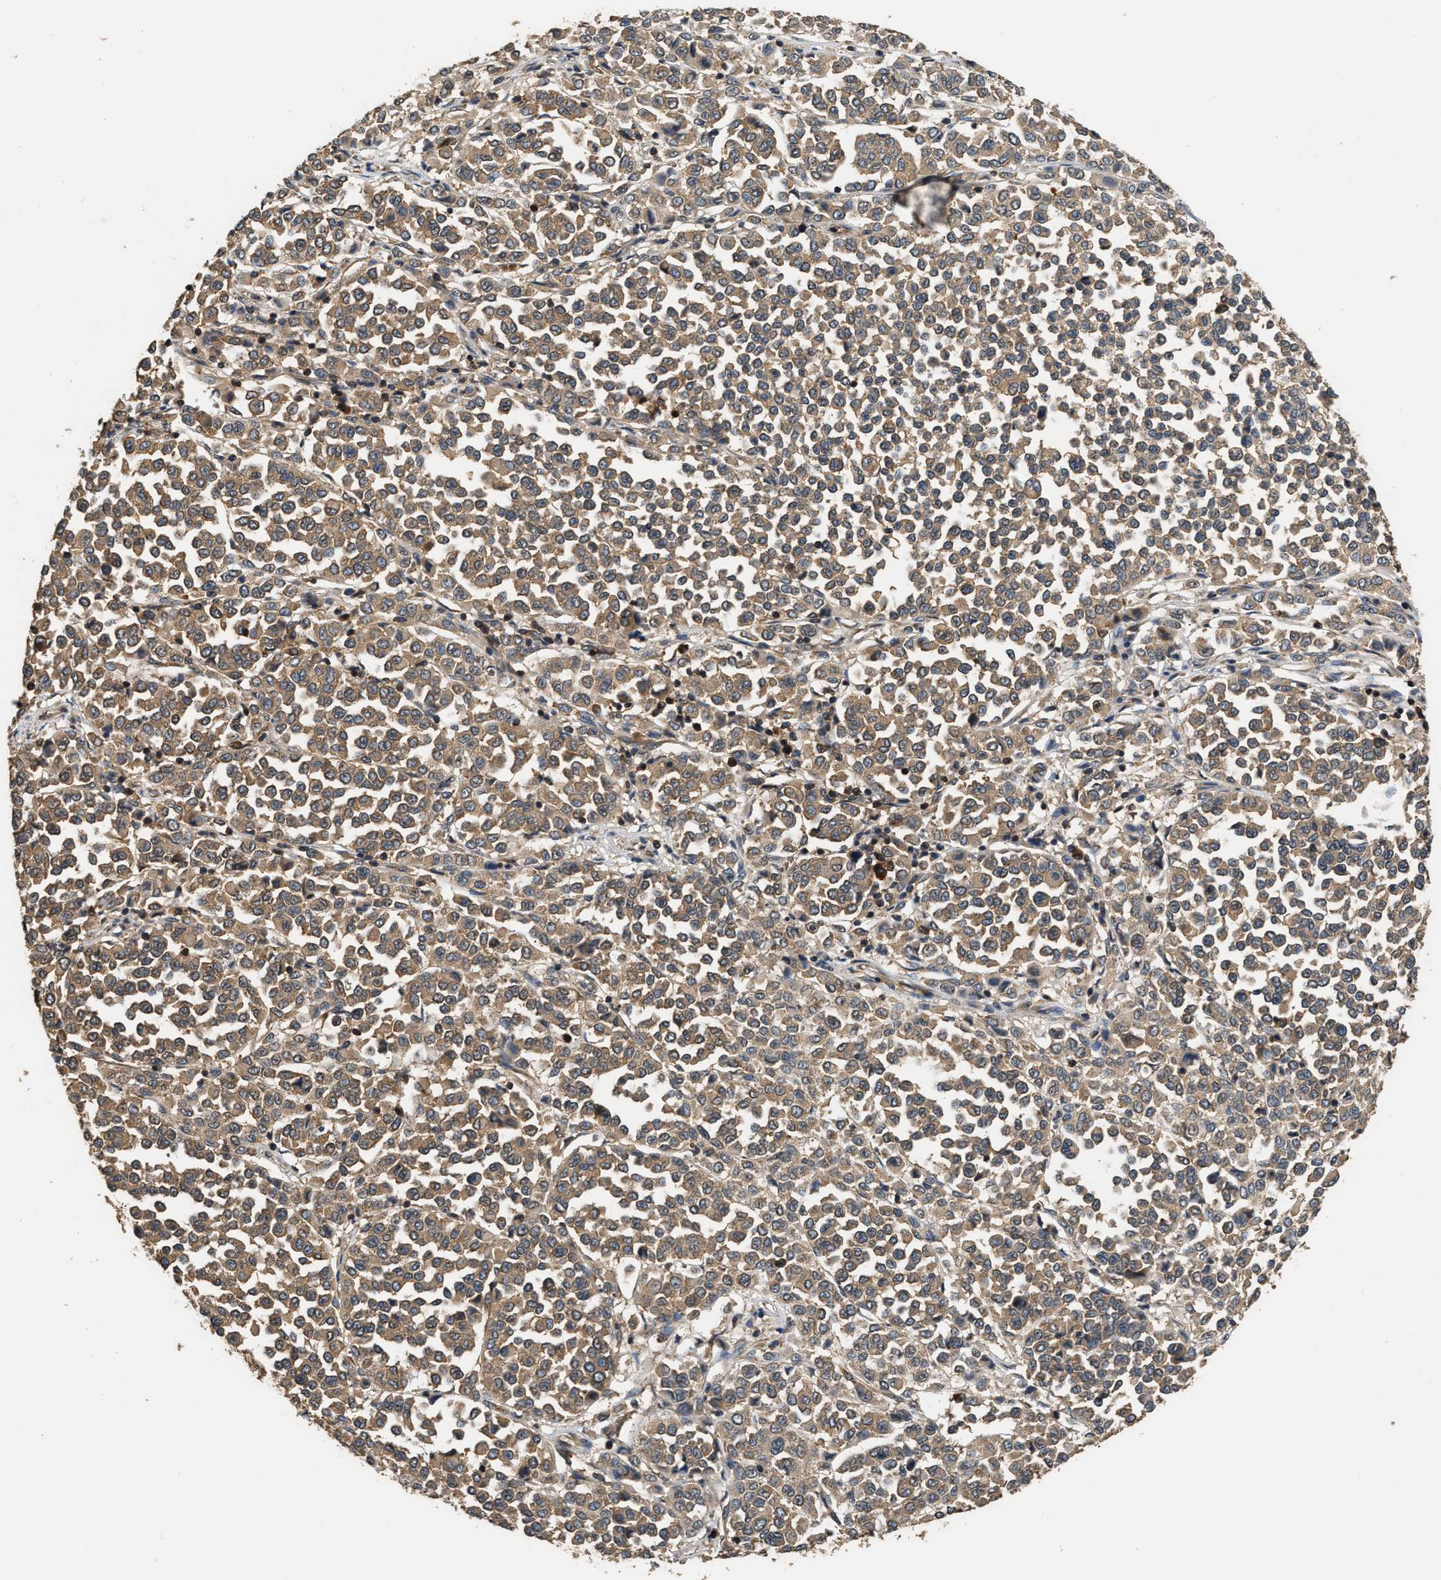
{"staining": {"intensity": "moderate", "quantity": ">75%", "location": "cytoplasmic/membranous"}, "tissue": "melanoma", "cell_type": "Tumor cells", "image_type": "cancer", "snomed": [{"axis": "morphology", "description": "Malignant melanoma, Metastatic site"}, {"axis": "topography", "description": "Pancreas"}], "caption": "This is a histology image of immunohistochemistry staining of melanoma, which shows moderate positivity in the cytoplasmic/membranous of tumor cells.", "gene": "DNAJC2", "patient": {"sex": "female", "age": 30}}